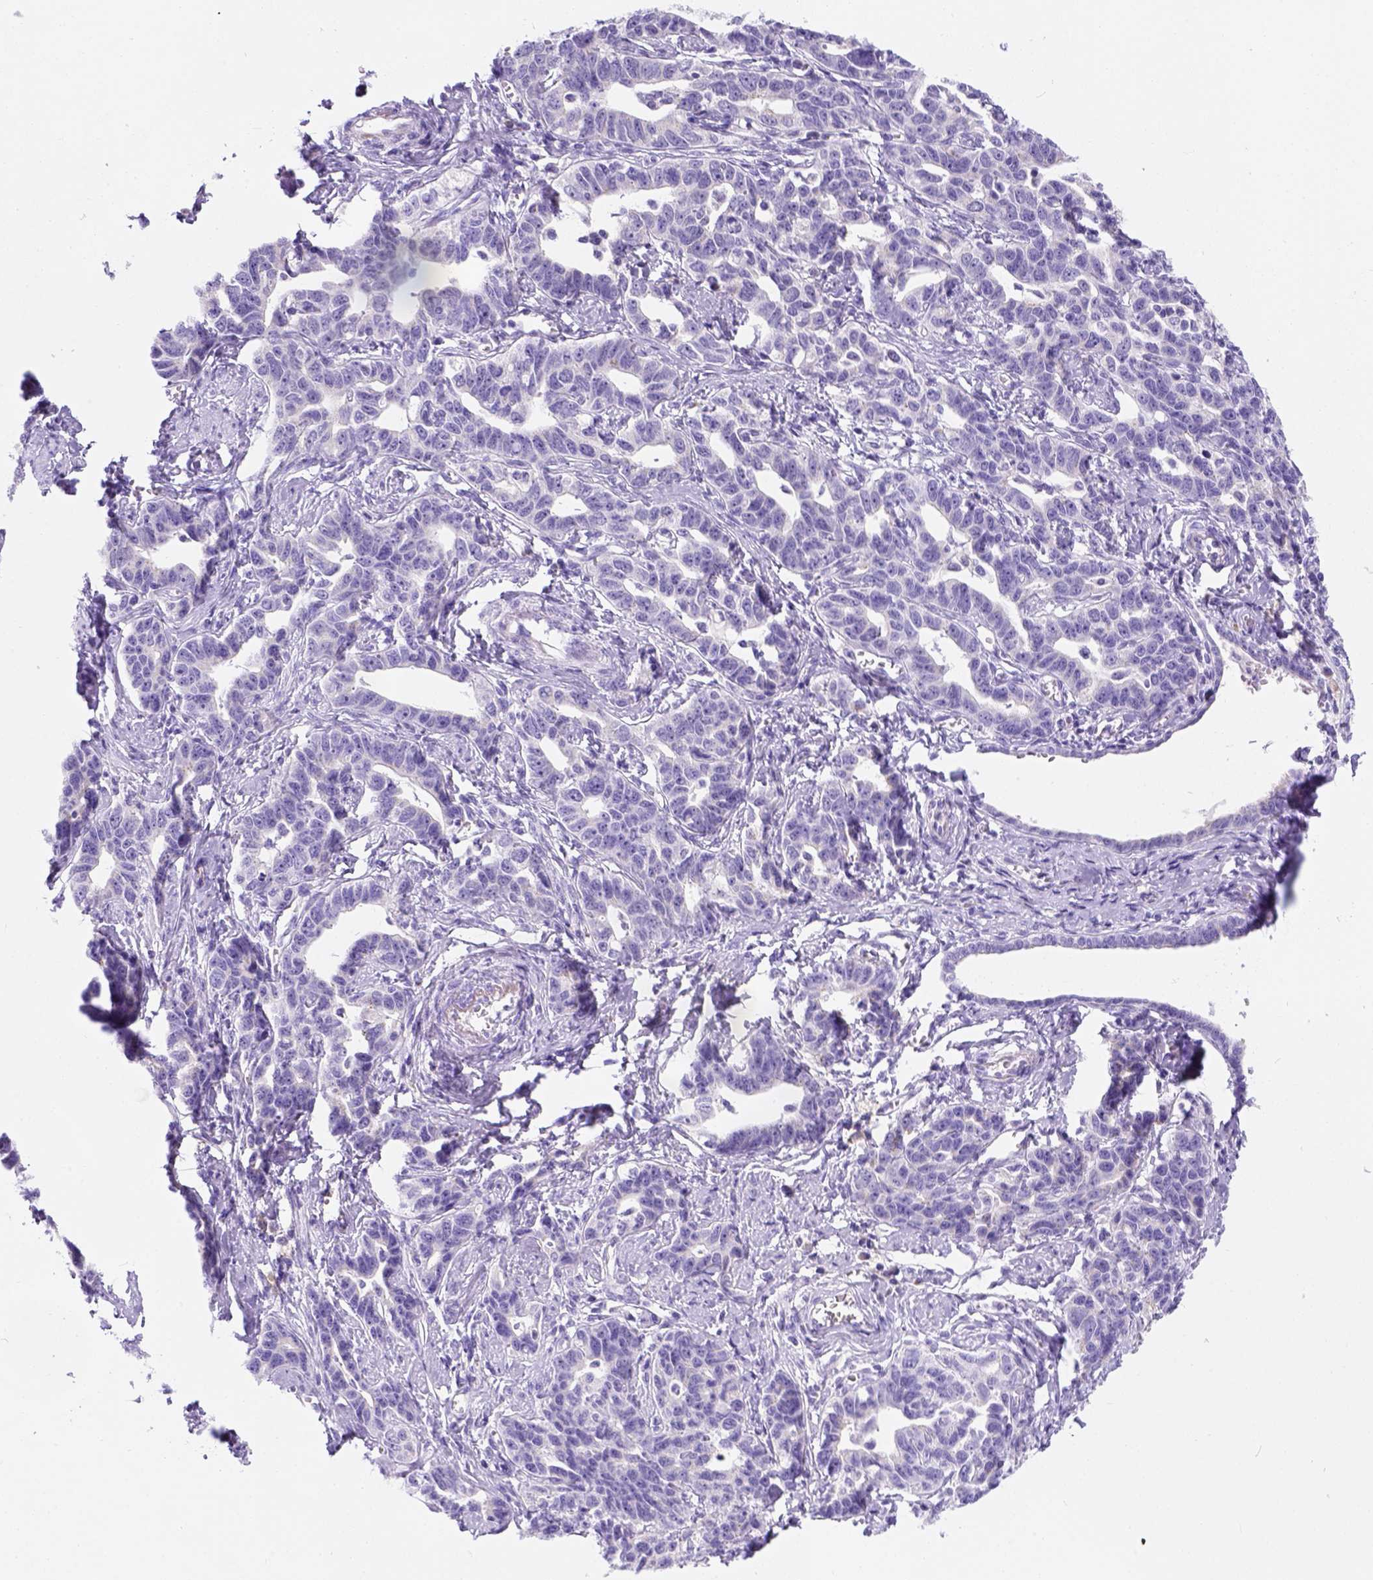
{"staining": {"intensity": "negative", "quantity": "none", "location": "none"}, "tissue": "ovarian cancer", "cell_type": "Tumor cells", "image_type": "cancer", "snomed": [{"axis": "morphology", "description": "Cystadenocarcinoma, serous, NOS"}, {"axis": "topography", "description": "Ovary"}], "caption": "Immunohistochemistry image of human ovarian cancer stained for a protein (brown), which reveals no staining in tumor cells.", "gene": "PHF7", "patient": {"sex": "female", "age": 69}}